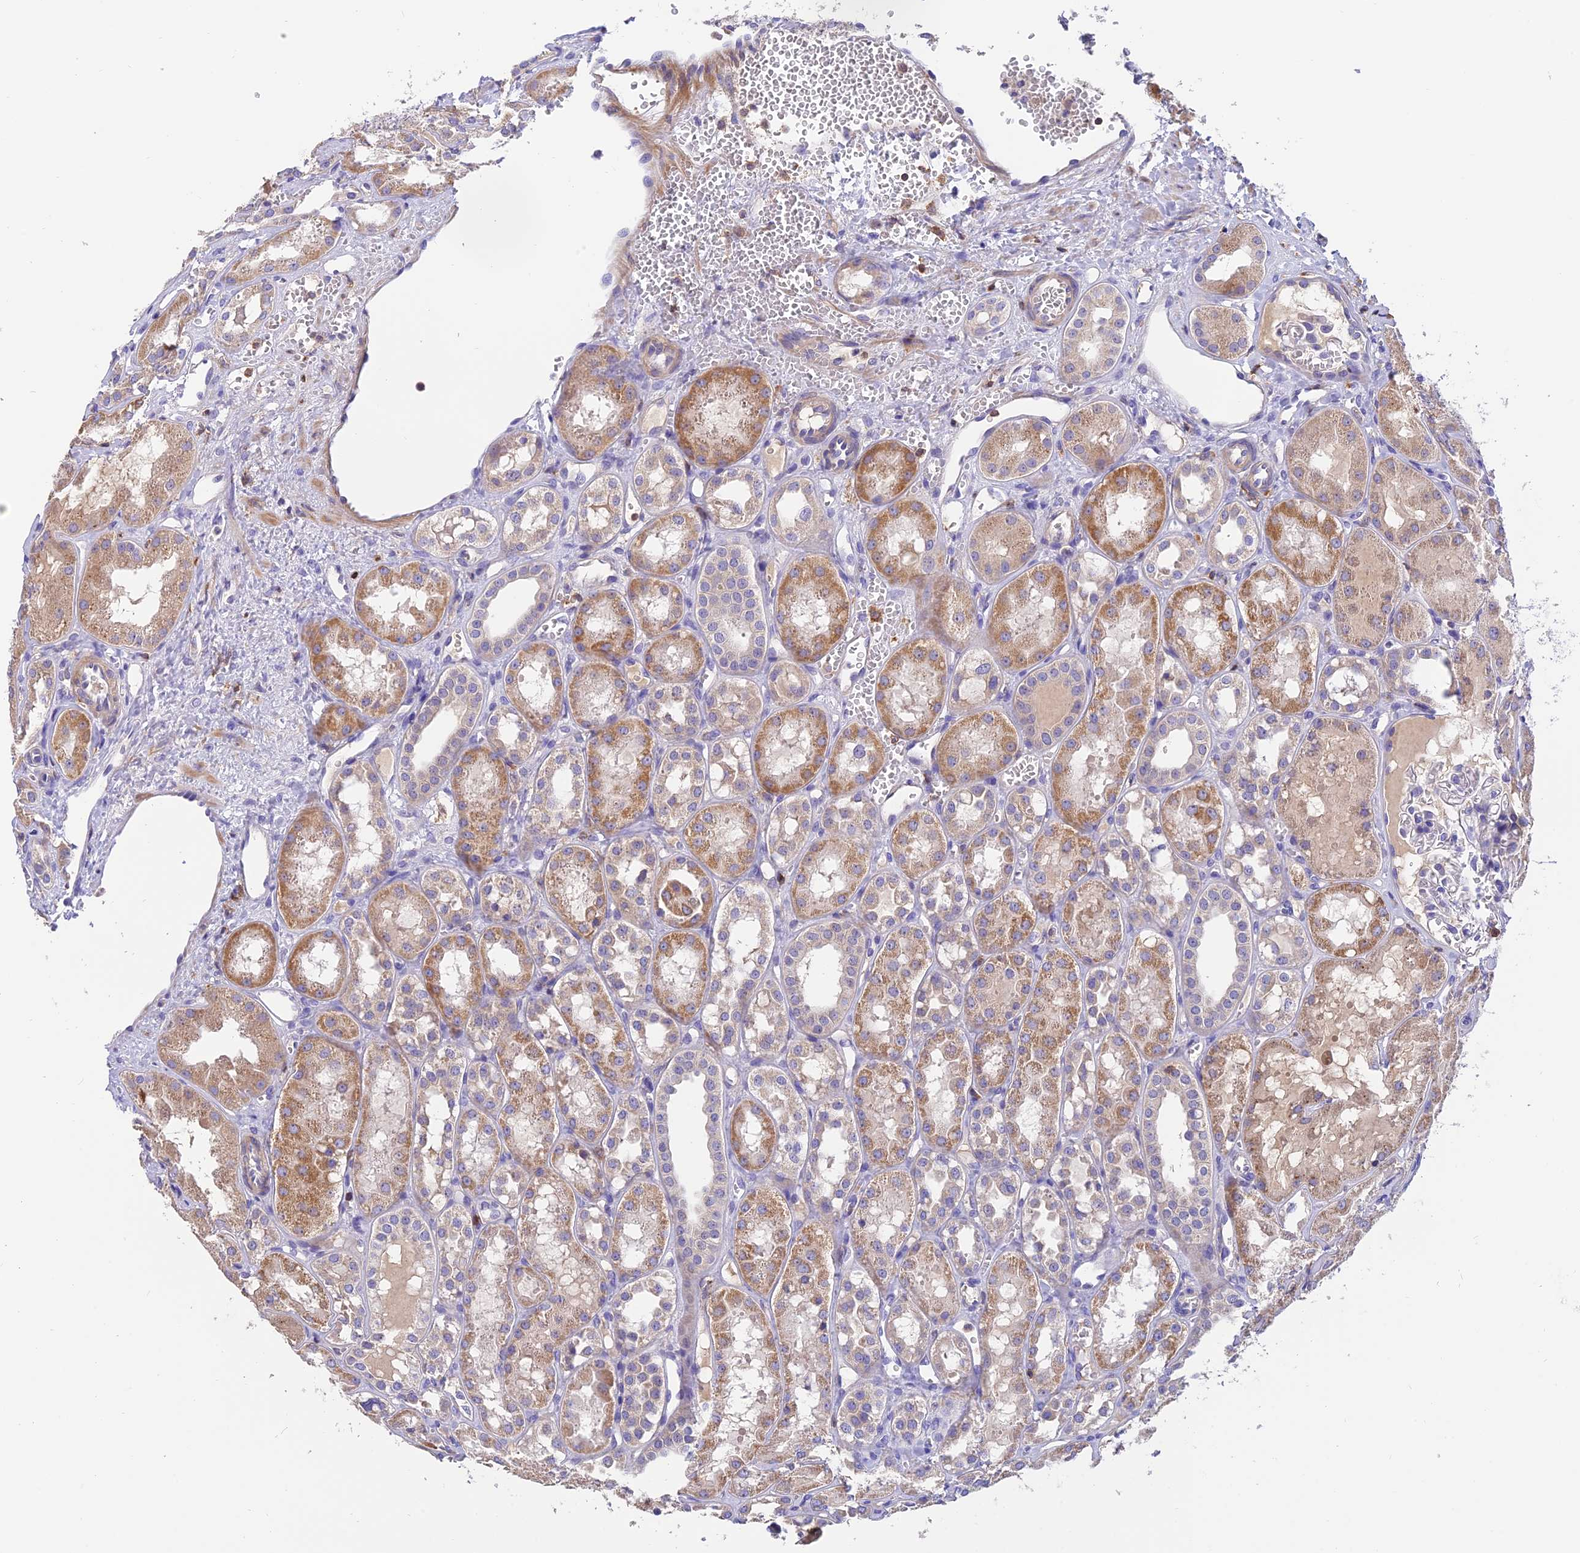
{"staining": {"intensity": "negative", "quantity": "none", "location": "none"}, "tissue": "kidney", "cell_type": "Cells in glomeruli", "image_type": "normal", "snomed": [{"axis": "morphology", "description": "Normal tissue, NOS"}, {"axis": "topography", "description": "Kidney"}], "caption": "This histopathology image is of normal kidney stained with immunohistochemistry to label a protein in brown with the nuclei are counter-stained blue. There is no expression in cells in glomeruli.", "gene": "LPXN", "patient": {"sex": "male", "age": 16}}